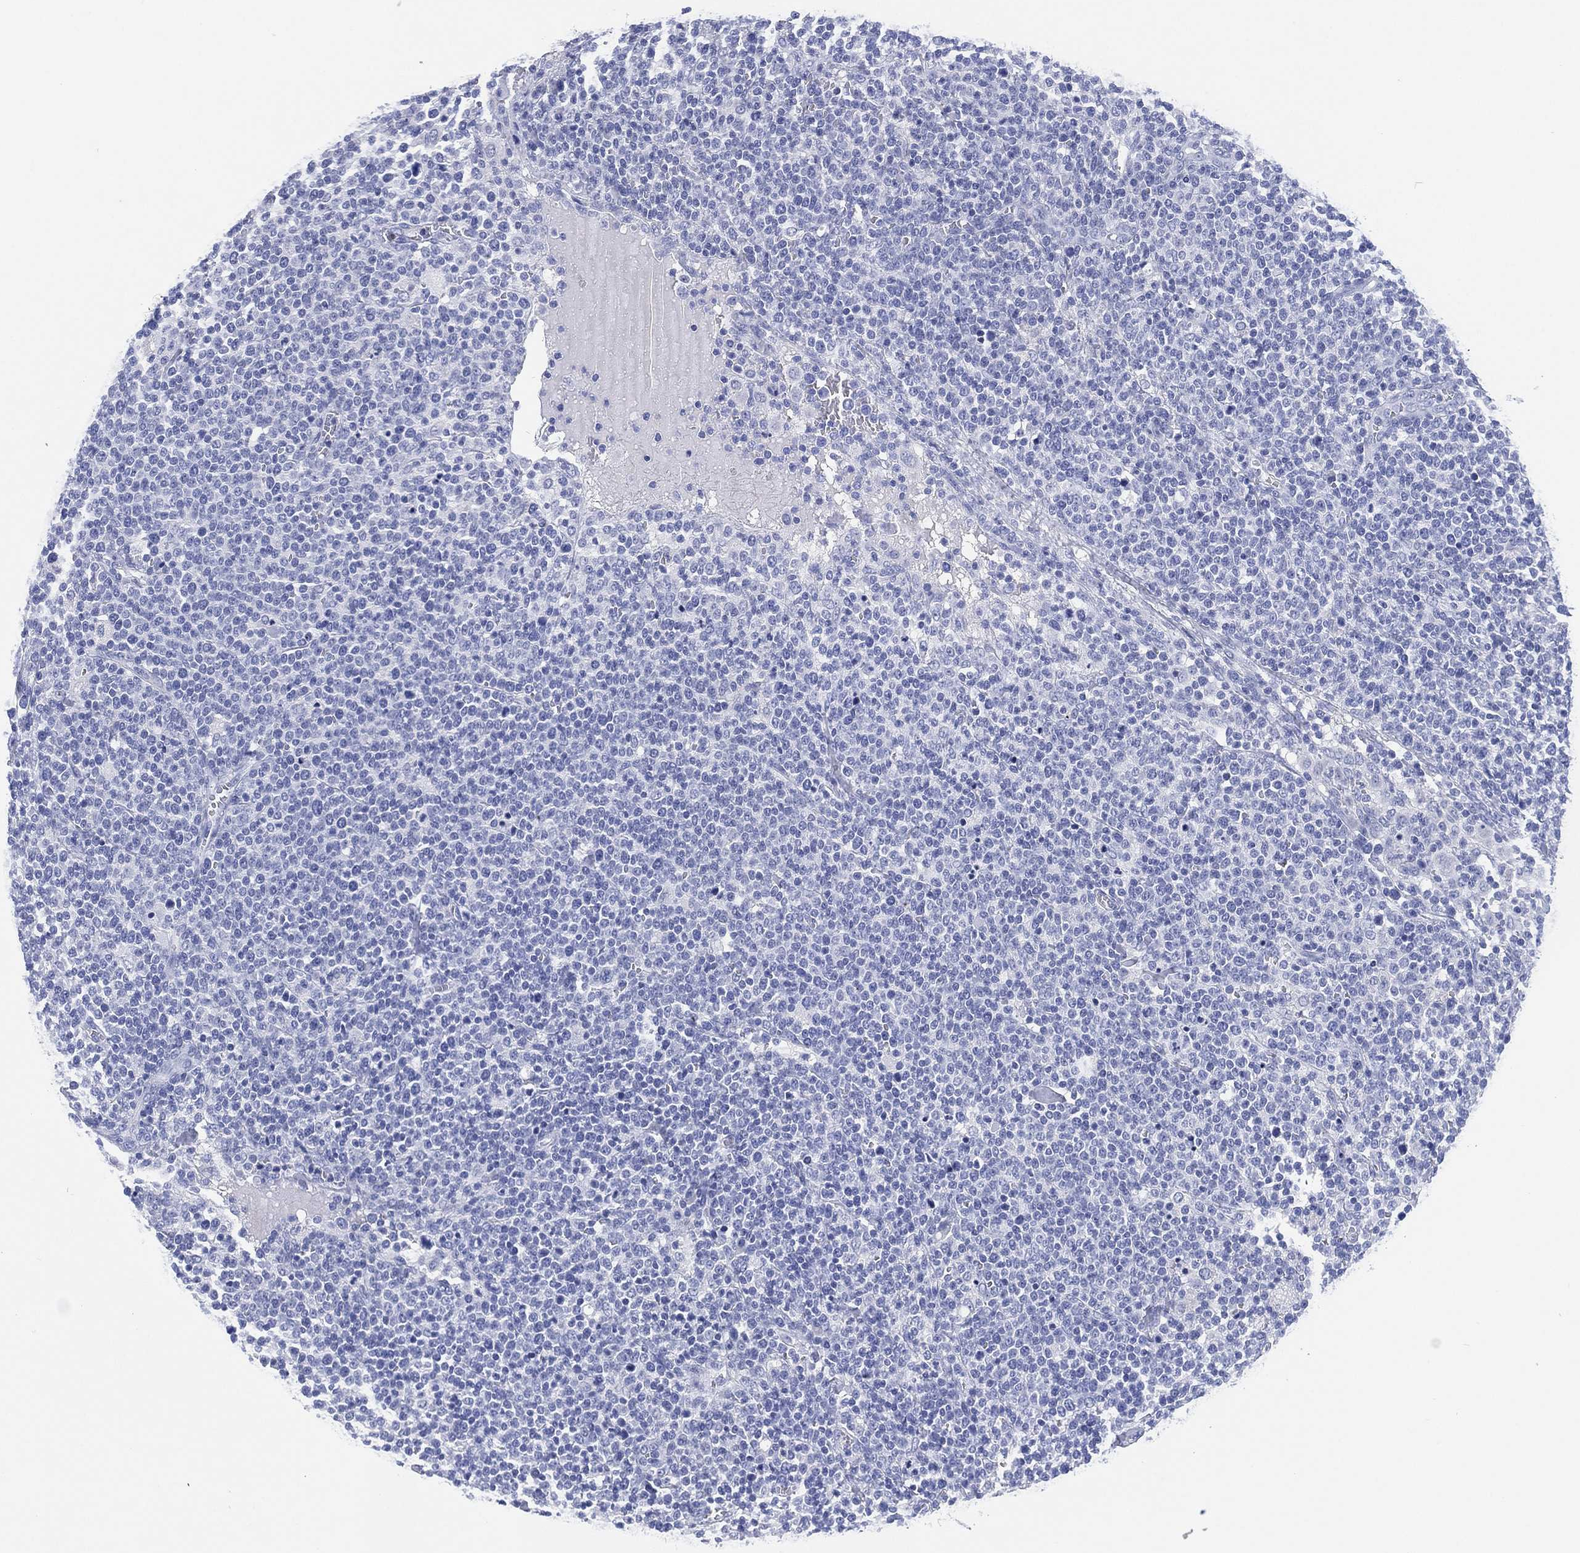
{"staining": {"intensity": "negative", "quantity": "none", "location": "none"}, "tissue": "lymphoma", "cell_type": "Tumor cells", "image_type": "cancer", "snomed": [{"axis": "morphology", "description": "Malignant lymphoma, non-Hodgkin's type, High grade"}, {"axis": "topography", "description": "Lymph node"}], "caption": "Immunohistochemical staining of human lymphoma shows no significant staining in tumor cells.", "gene": "SLC9C2", "patient": {"sex": "male", "age": 61}}